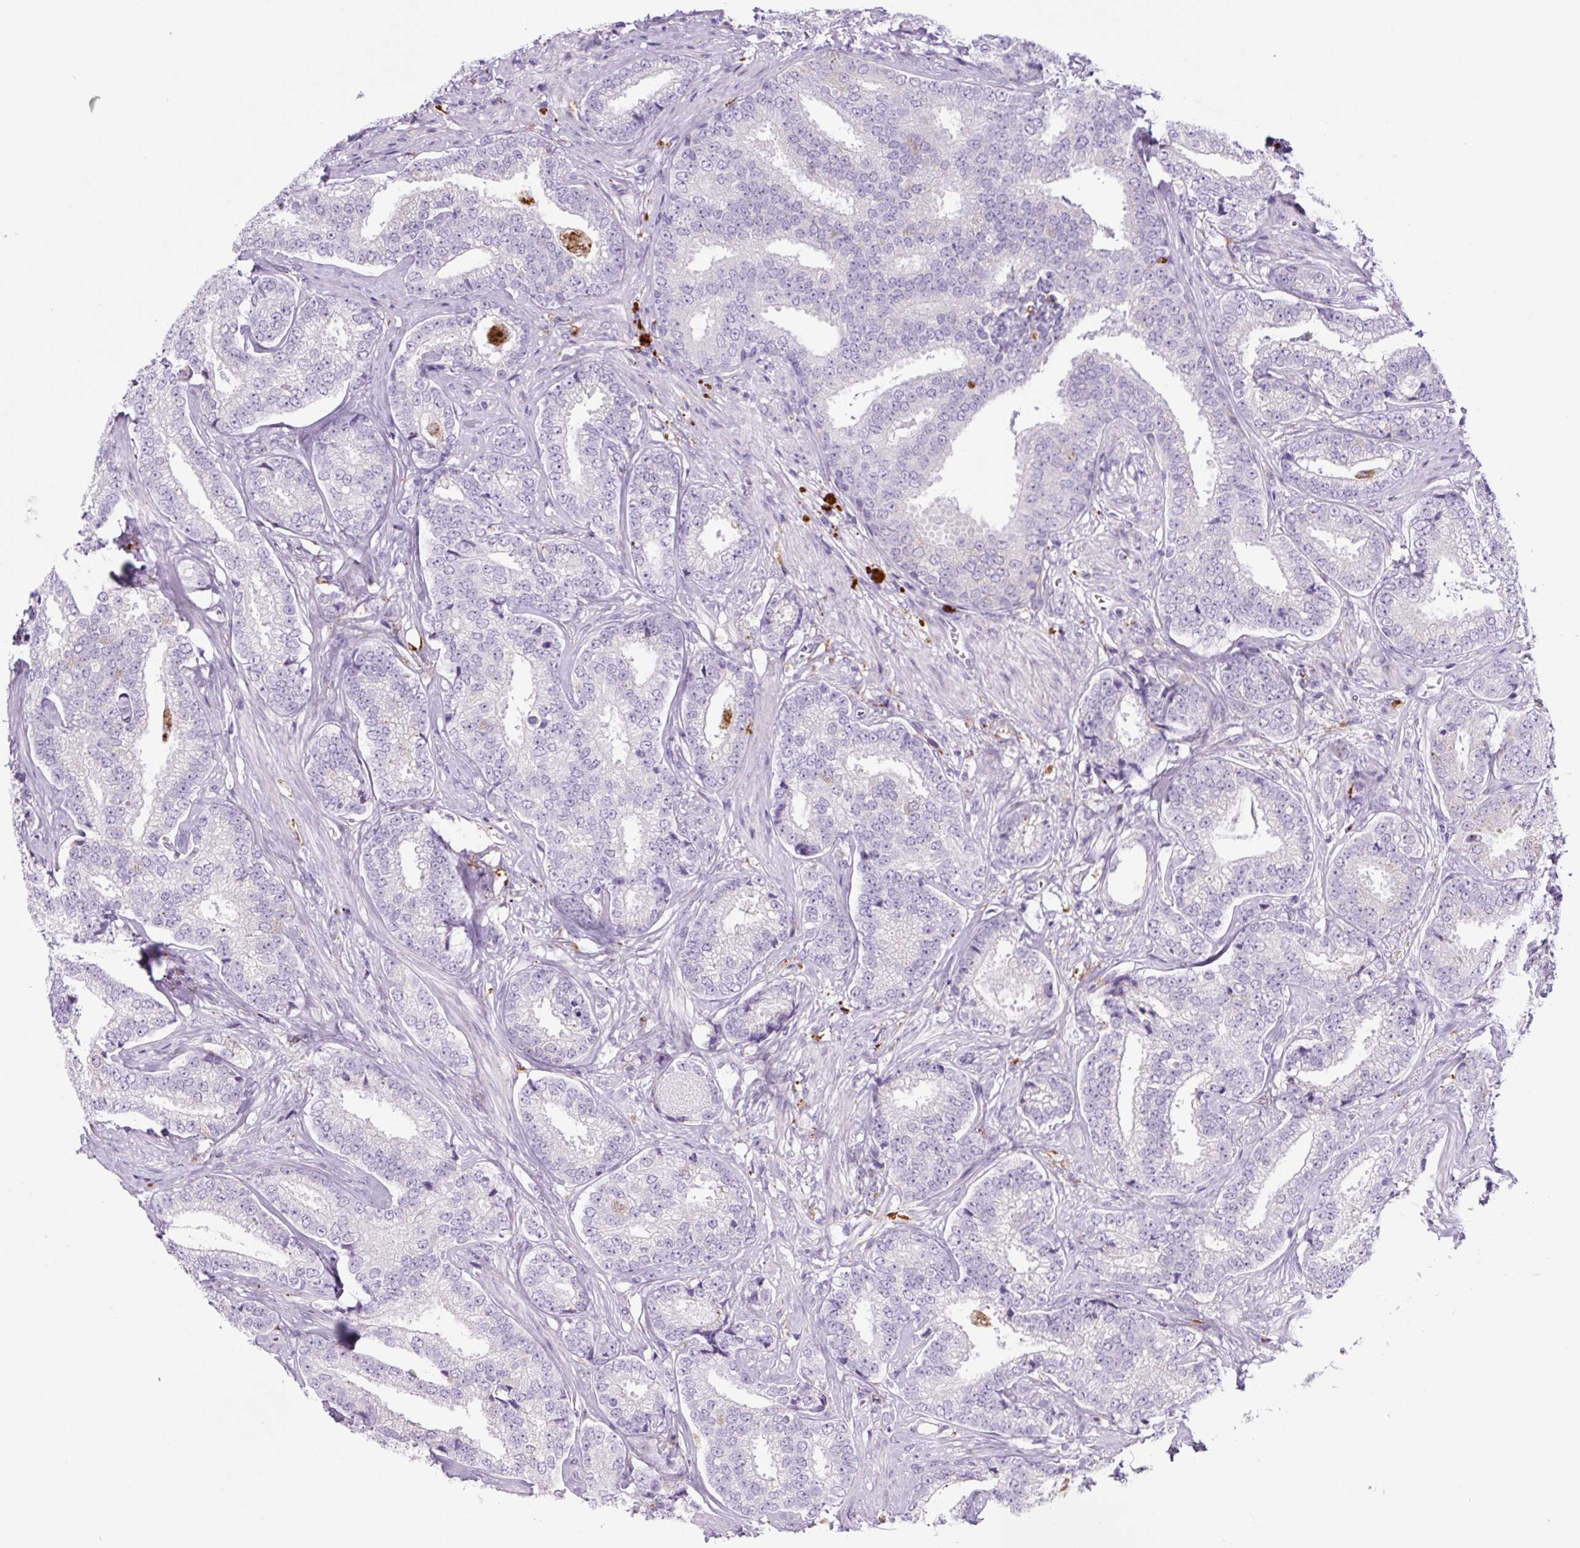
{"staining": {"intensity": "negative", "quantity": "none", "location": "none"}, "tissue": "prostate cancer", "cell_type": "Tumor cells", "image_type": "cancer", "snomed": [{"axis": "morphology", "description": "Adenocarcinoma, Low grade"}, {"axis": "topography", "description": "Prostate"}], "caption": "Histopathology image shows no significant protein expression in tumor cells of prostate cancer.", "gene": "LCN10", "patient": {"sex": "male", "age": 63}}